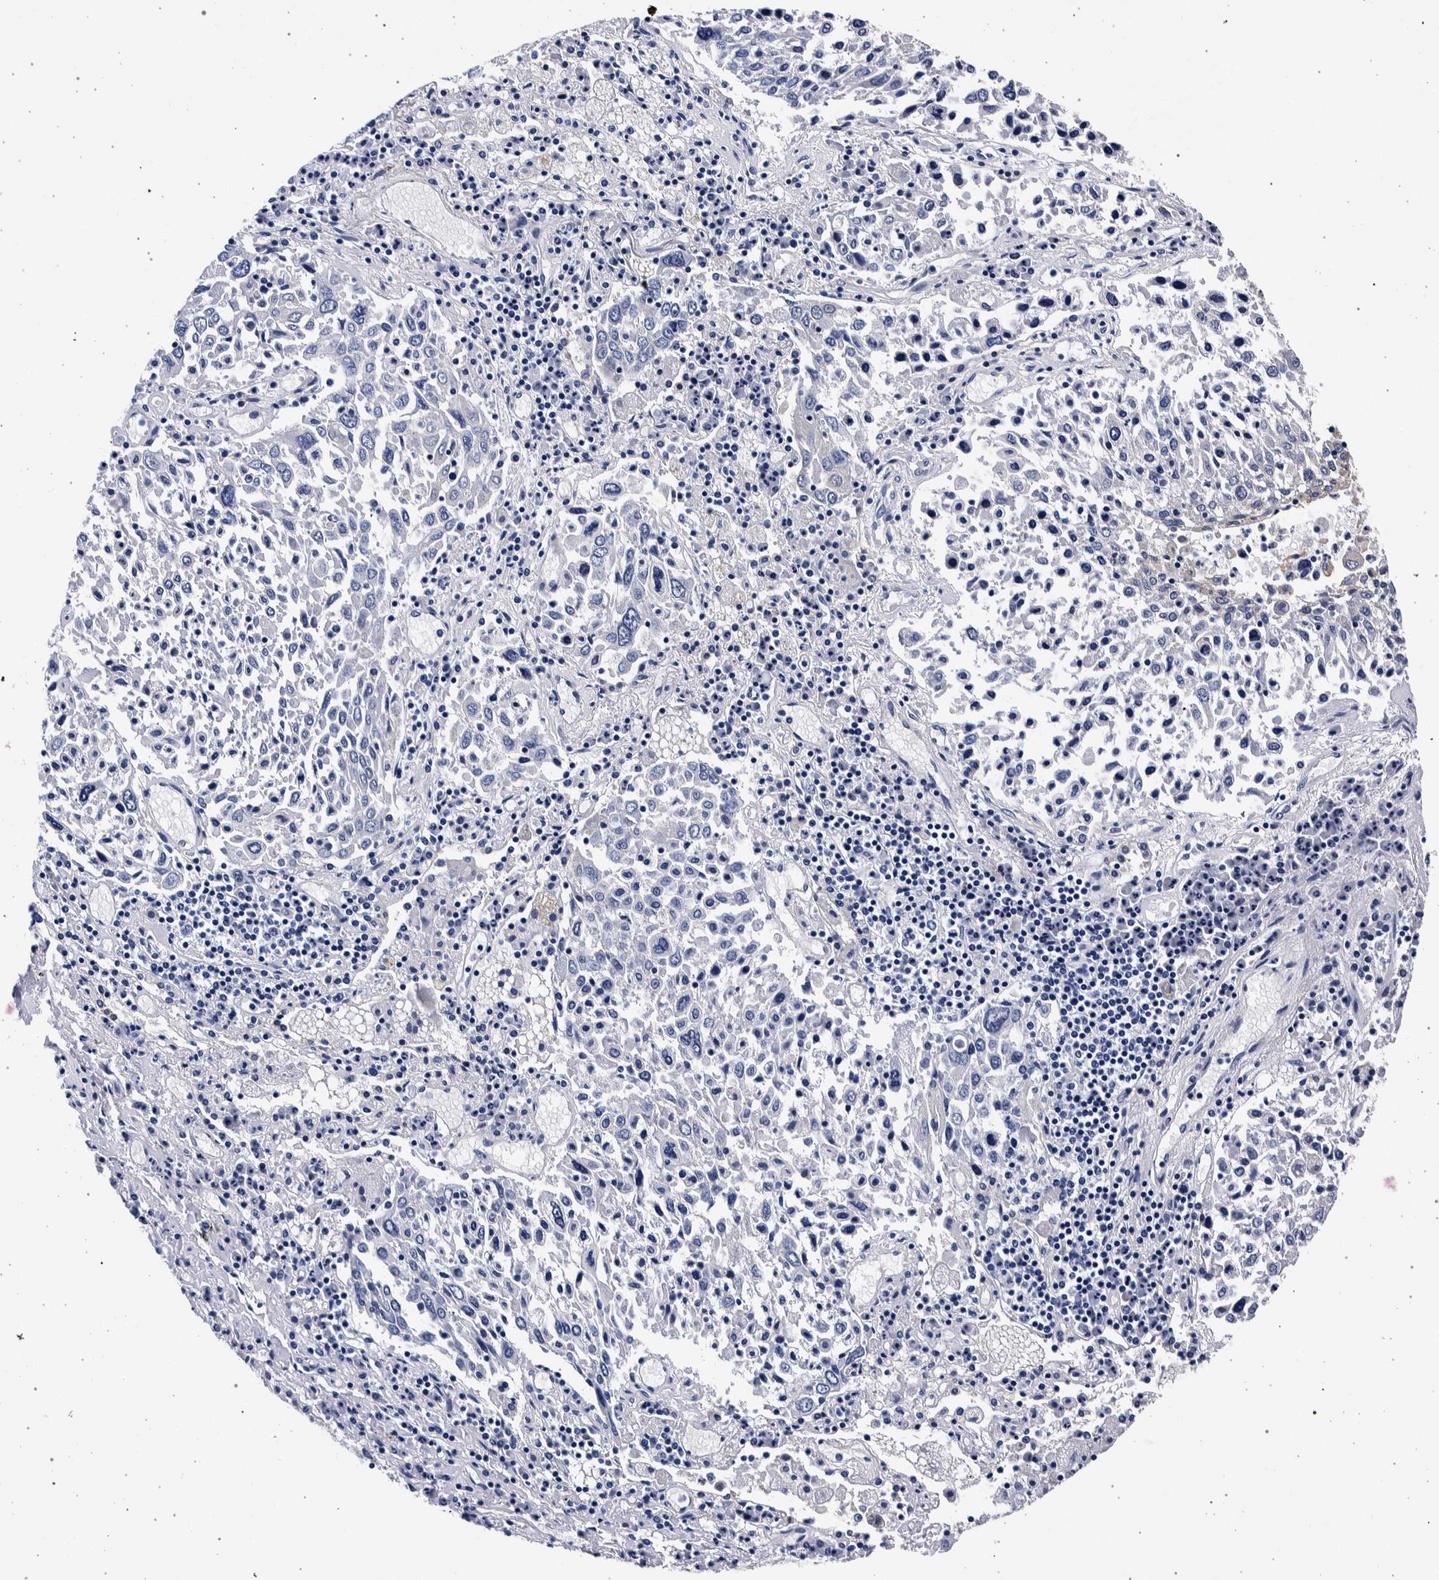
{"staining": {"intensity": "negative", "quantity": "none", "location": "none"}, "tissue": "lung cancer", "cell_type": "Tumor cells", "image_type": "cancer", "snomed": [{"axis": "morphology", "description": "Squamous cell carcinoma, NOS"}, {"axis": "topography", "description": "Lung"}], "caption": "Micrograph shows no protein positivity in tumor cells of lung squamous cell carcinoma tissue.", "gene": "NIBAN2", "patient": {"sex": "male", "age": 65}}